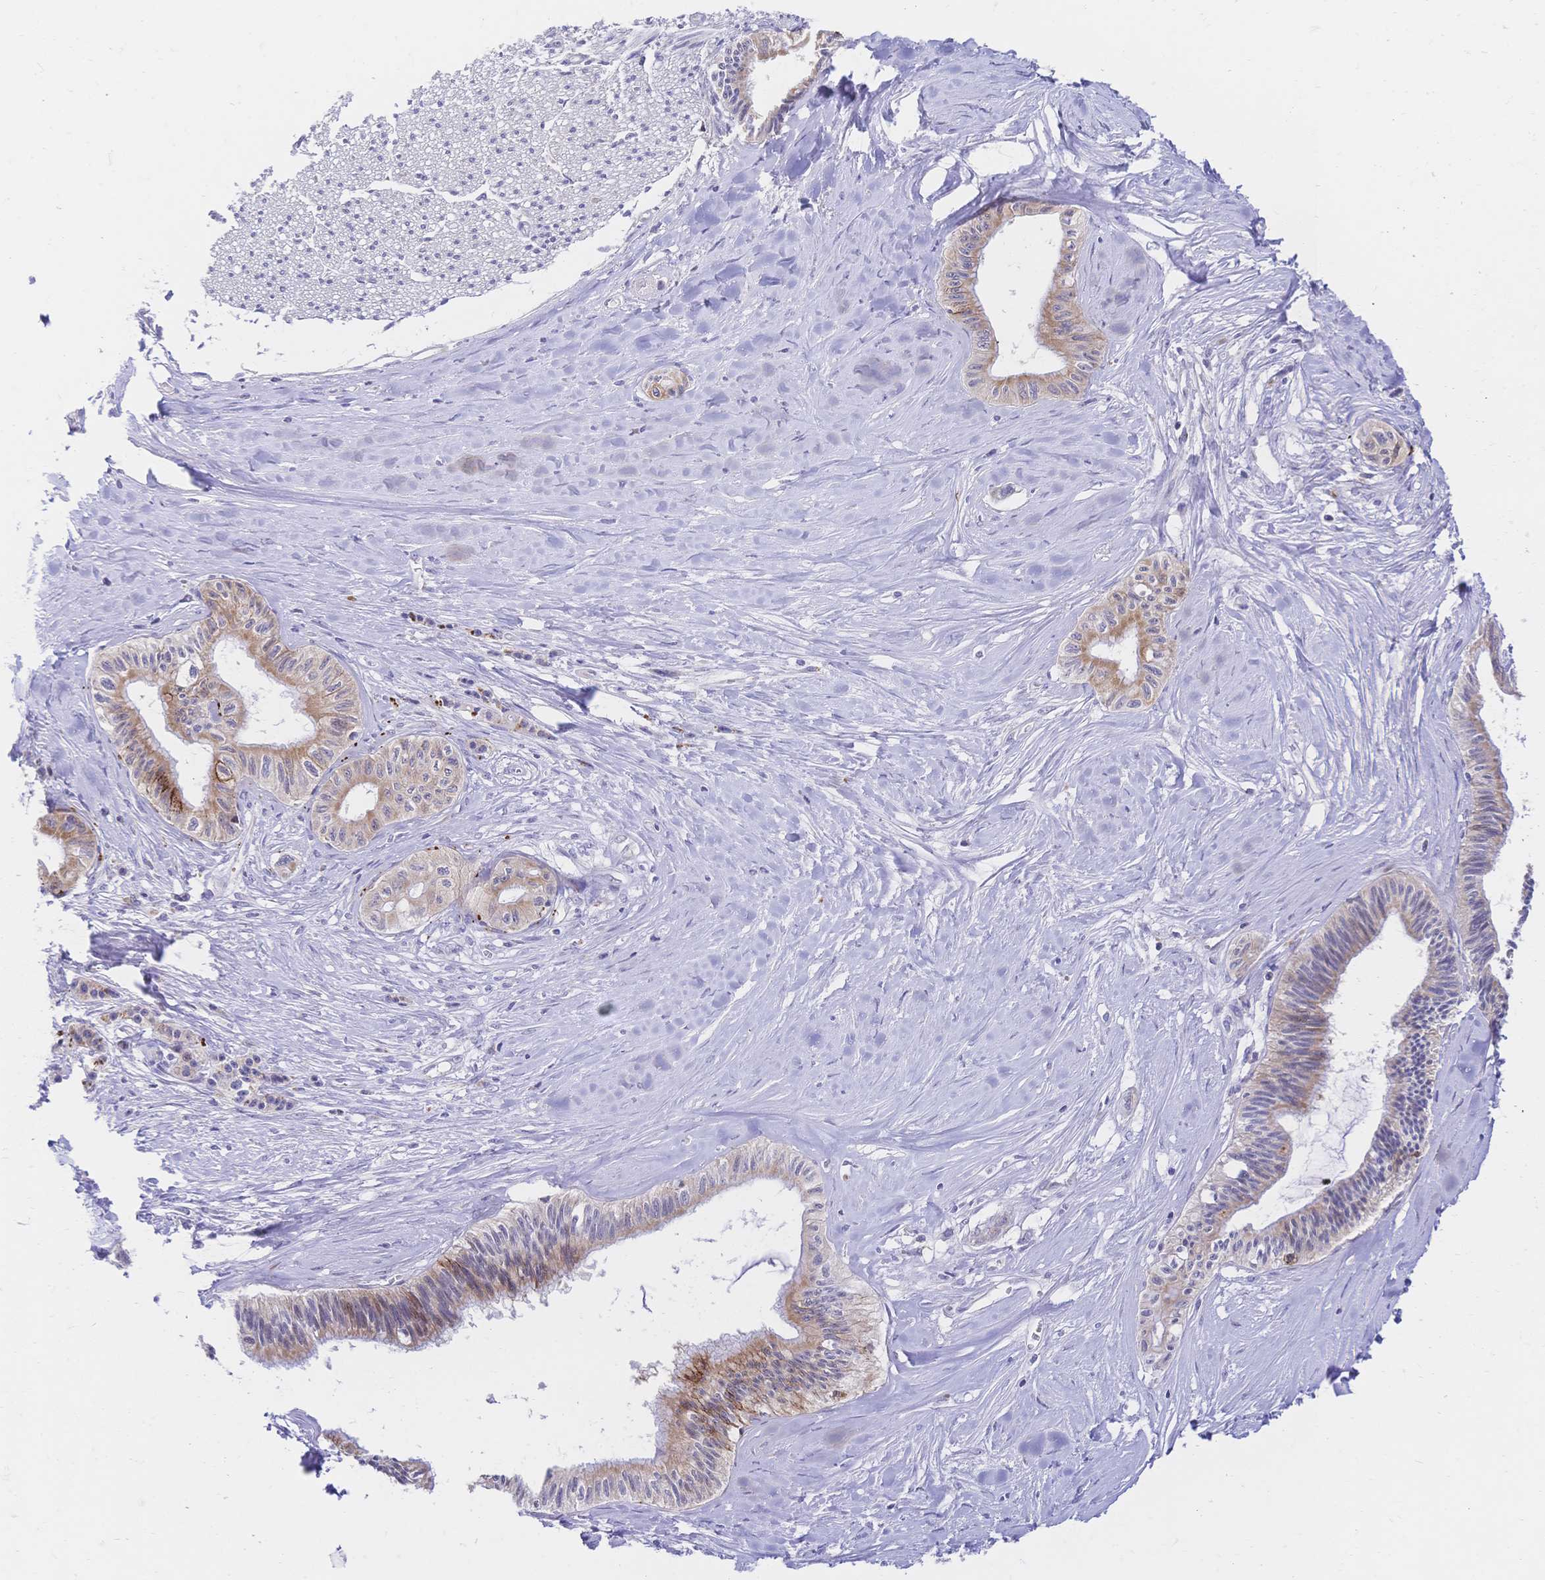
{"staining": {"intensity": "moderate", "quantity": "25%-75%", "location": "cytoplasmic/membranous"}, "tissue": "pancreatic cancer", "cell_type": "Tumor cells", "image_type": "cancer", "snomed": [{"axis": "morphology", "description": "Adenocarcinoma, NOS"}, {"axis": "topography", "description": "Pancreas"}], "caption": "High-power microscopy captured an immunohistochemistry (IHC) image of adenocarcinoma (pancreatic), revealing moderate cytoplasmic/membranous positivity in about 25%-75% of tumor cells.", "gene": "CLEC18B", "patient": {"sex": "male", "age": 71}}